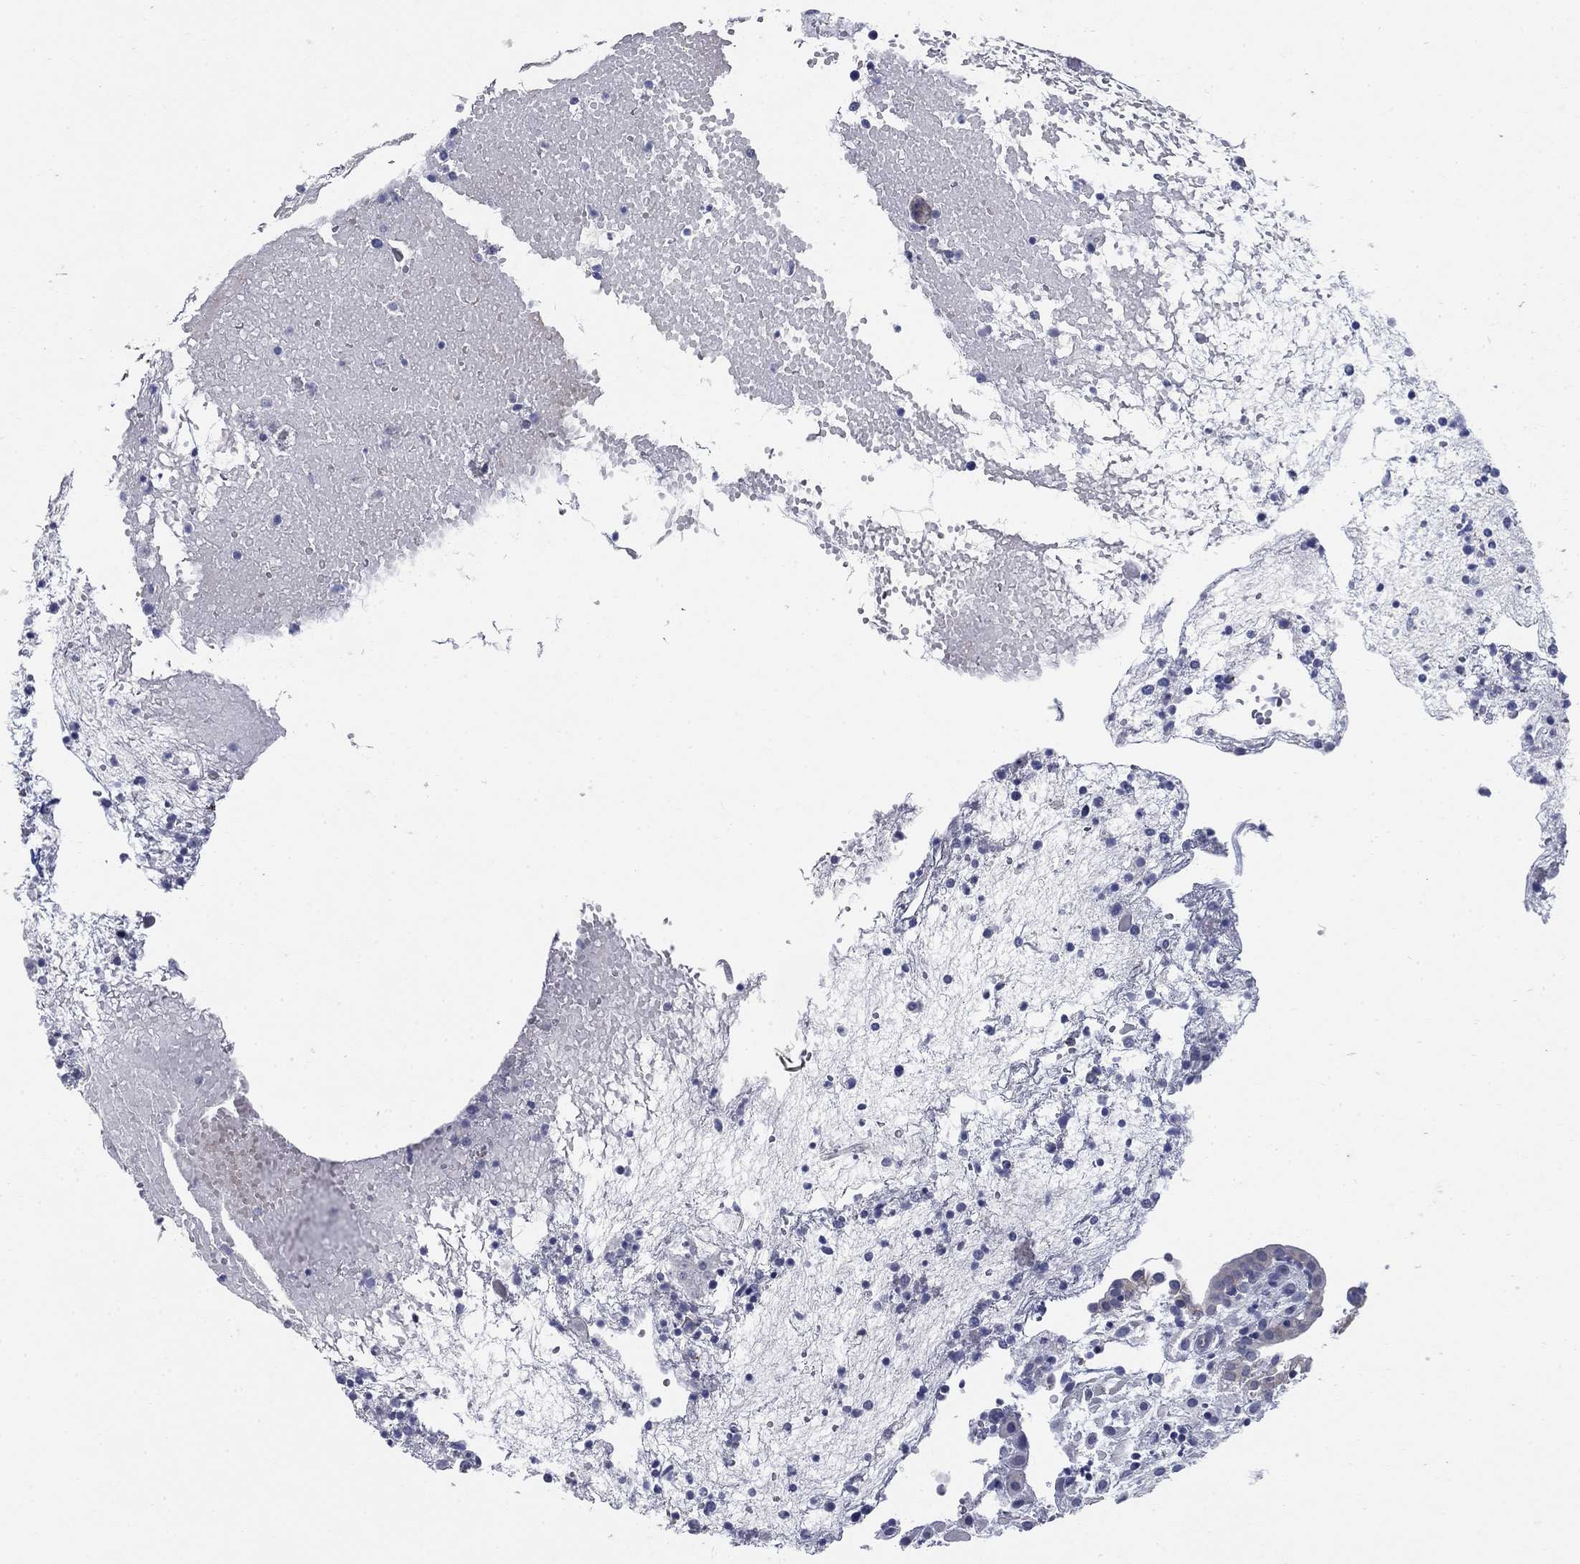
{"staining": {"intensity": "negative", "quantity": "none", "location": "none"}, "tissue": "placenta", "cell_type": "Trophoblastic cells", "image_type": "normal", "snomed": [{"axis": "morphology", "description": "Normal tissue, NOS"}, {"axis": "topography", "description": "Placenta"}], "caption": "This is a micrograph of IHC staining of unremarkable placenta, which shows no expression in trophoblastic cells.", "gene": "DNER", "patient": {"sex": "female", "age": 24}}